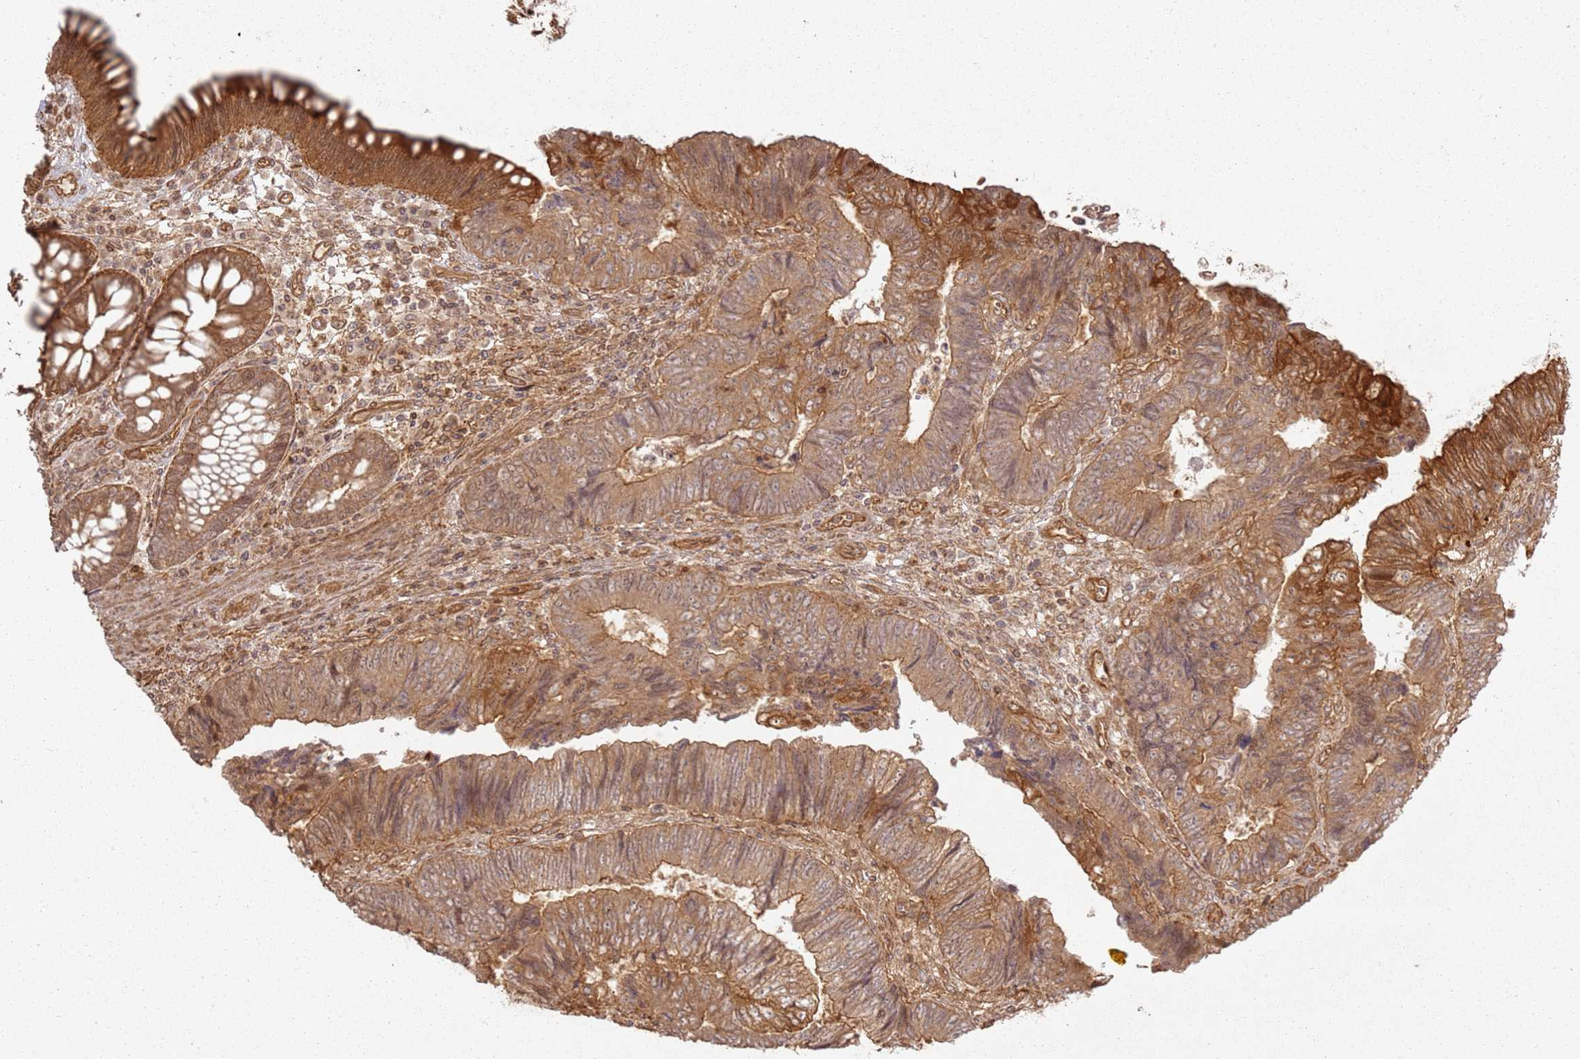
{"staining": {"intensity": "moderate", "quantity": ">75%", "location": "cytoplasmic/membranous"}, "tissue": "colorectal cancer", "cell_type": "Tumor cells", "image_type": "cancer", "snomed": [{"axis": "morphology", "description": "Adenocarcinoma, NOS"}, {"axis": "topography", "description": "Colon"}], "caption": "The immunohistochemical stain labels moderate cytoplasmic/membranous positivity in tumor cells of colorectal adenocarcinoma tissue.", "gene": "ZNF776", "patient": {"sex": "female", "age": 67}}